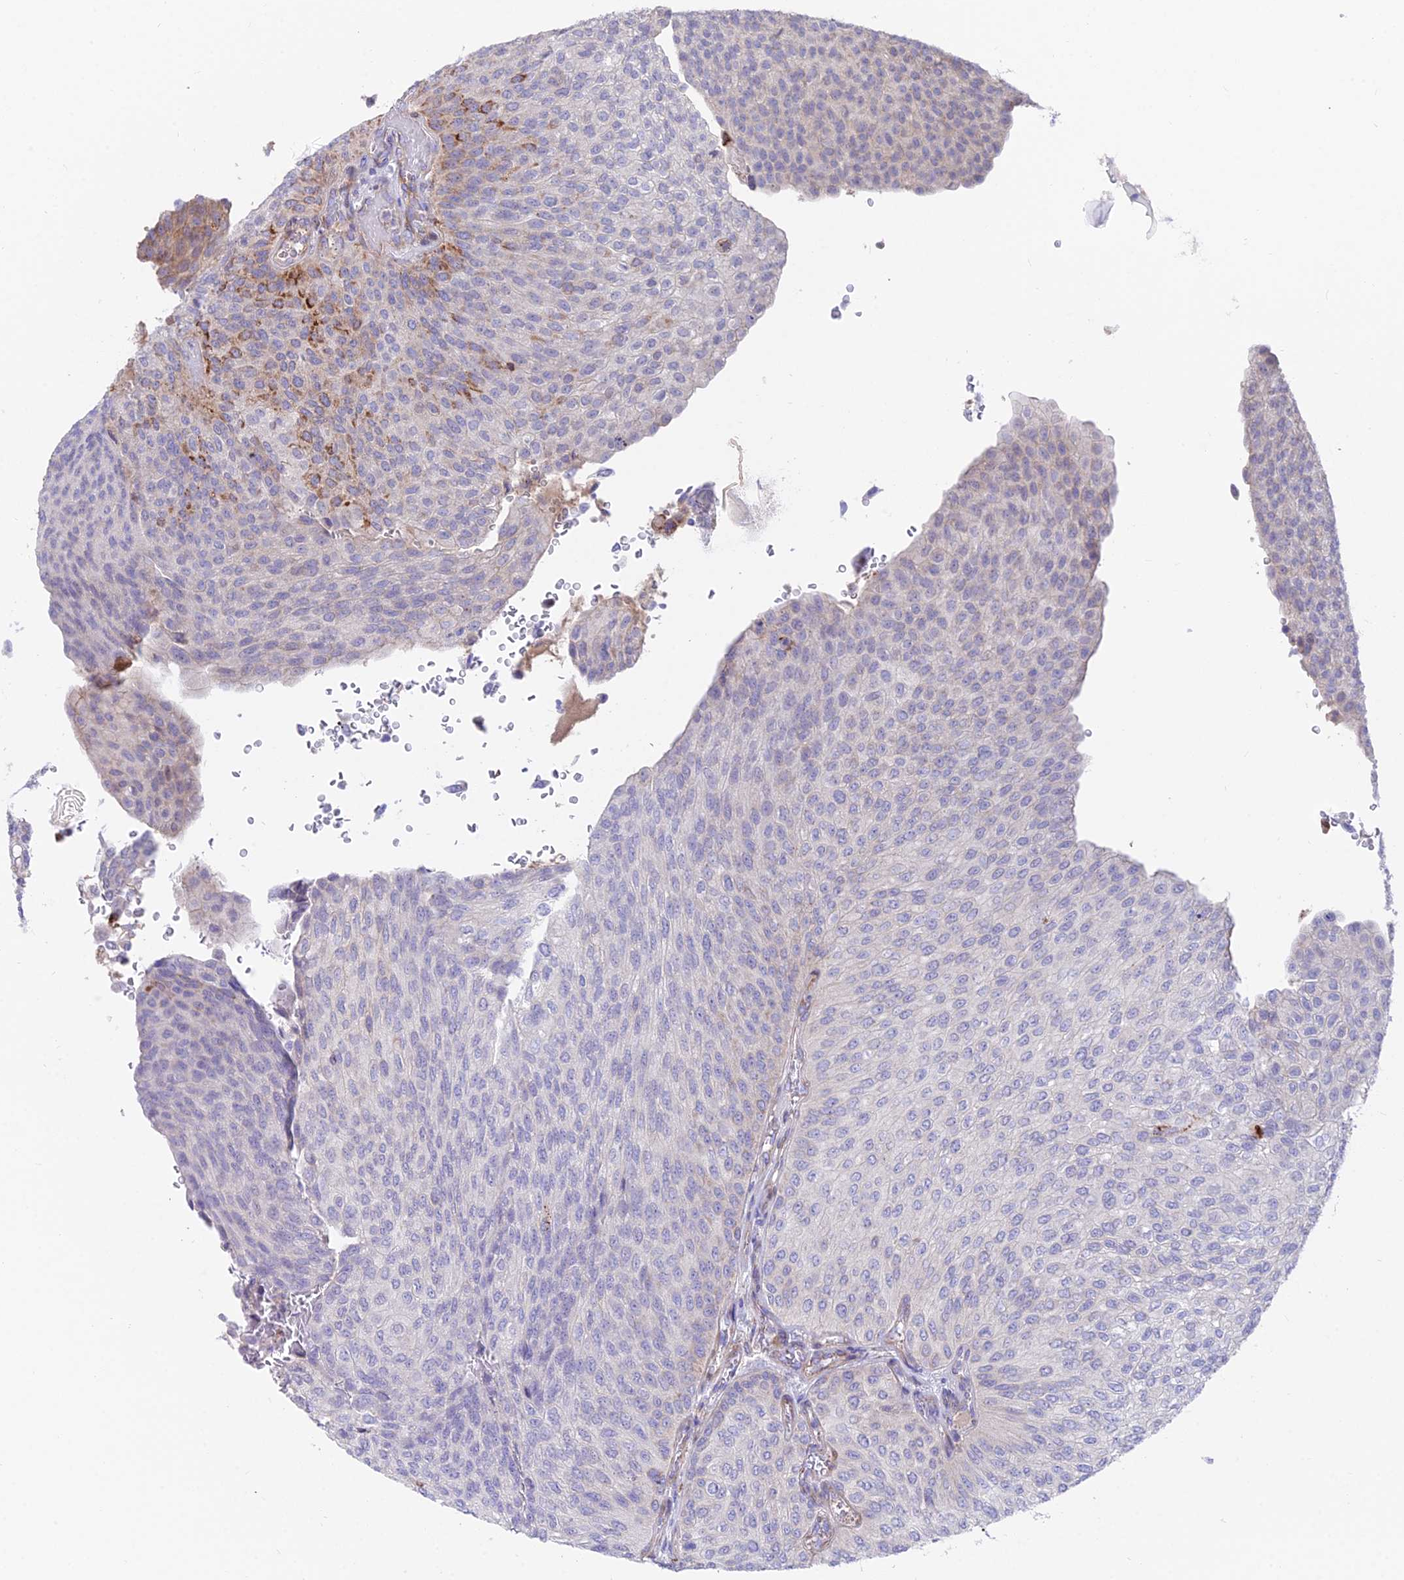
{"staining": {"intensity": "moderate", "quantity": "<25%", "location": "cytoplasmic/membranous,nuclear"}, "tissue": "urothelial cancer", "cell_type": "Tumor cells", "image_type": "cancer", "snomed": [{"axis": "morphology", "description": "Urothelial carcinoma, High grade"}, {"axis": "topography", "description": "Urinary bladder"}], "caption": "This is an image of immunohistochemistry (IHC) staining of high-grade urothelial carcinoma, which shows moderate staining in the cytoplasmic/membranous and nuclear of tumor cells.", "gene": "TIGD6", "patient": {"sex": "female", "age": 79}}